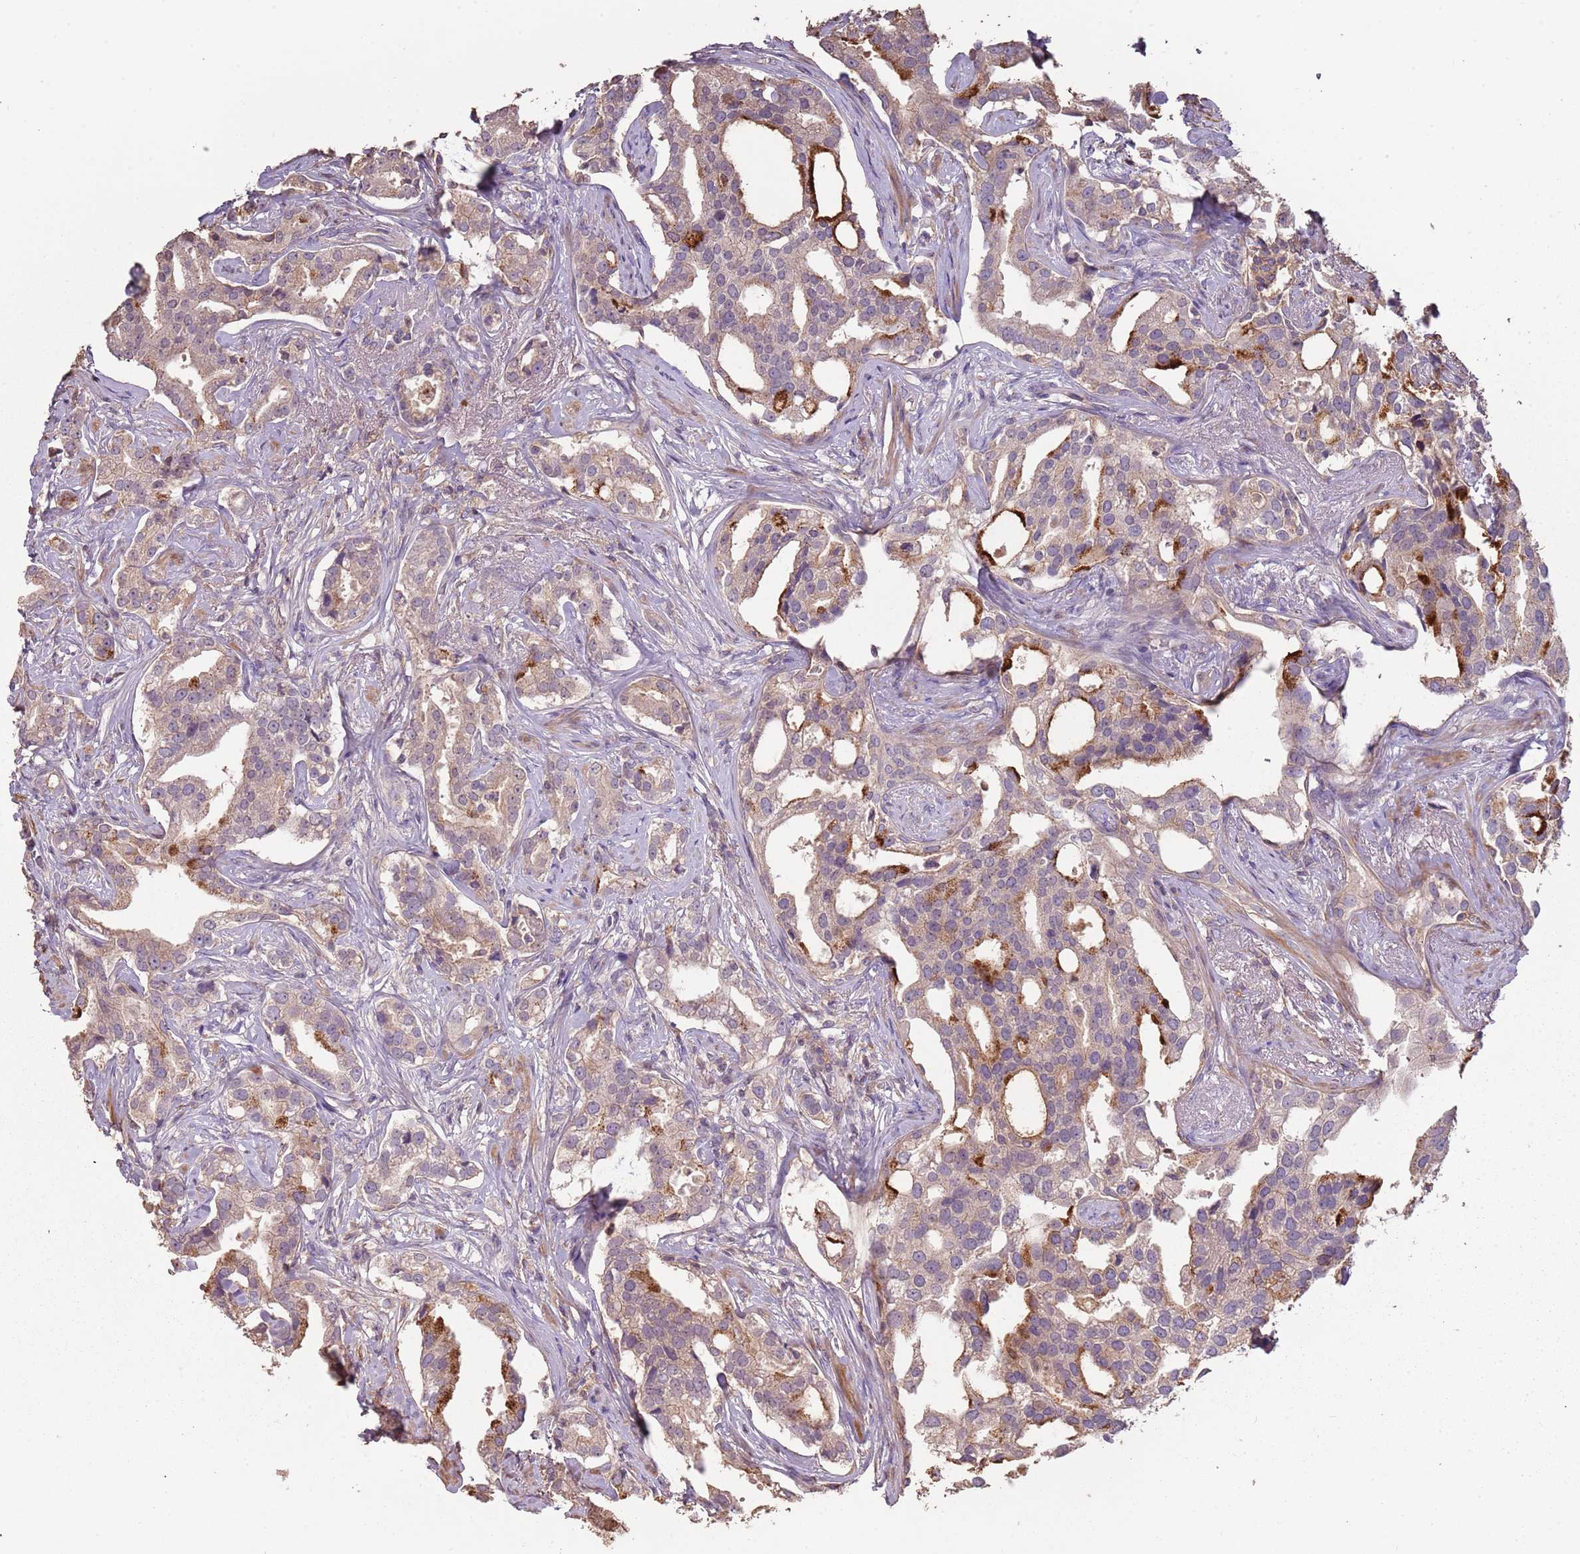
{"staining": {"intensity": "strong", "quantity": "<25%", "location": "cytoplasmic/membranous"}, "tissue": "prostate cancer", "cell_type": "Tumor cells", "image_type": "cancer", "snomed": [{"axis": "morphology", "description": "Adenocarcinoma, High grade"}, {"axis": "topography", "description": "Prostate"}], "caption": "Prostate cancer (adenocarcinoma (high-grade)) was stained to show a protein in brown. There is medium levels of strong cytoplasmic/membranous expression in approximately <25% of tumor cells. Using DAB (brown) and hematoxylin (blue) stains, captured at high magnification using brightfield microscopy.", "gene": "FECH", "patient": {"sex": "male", "age": 67}}